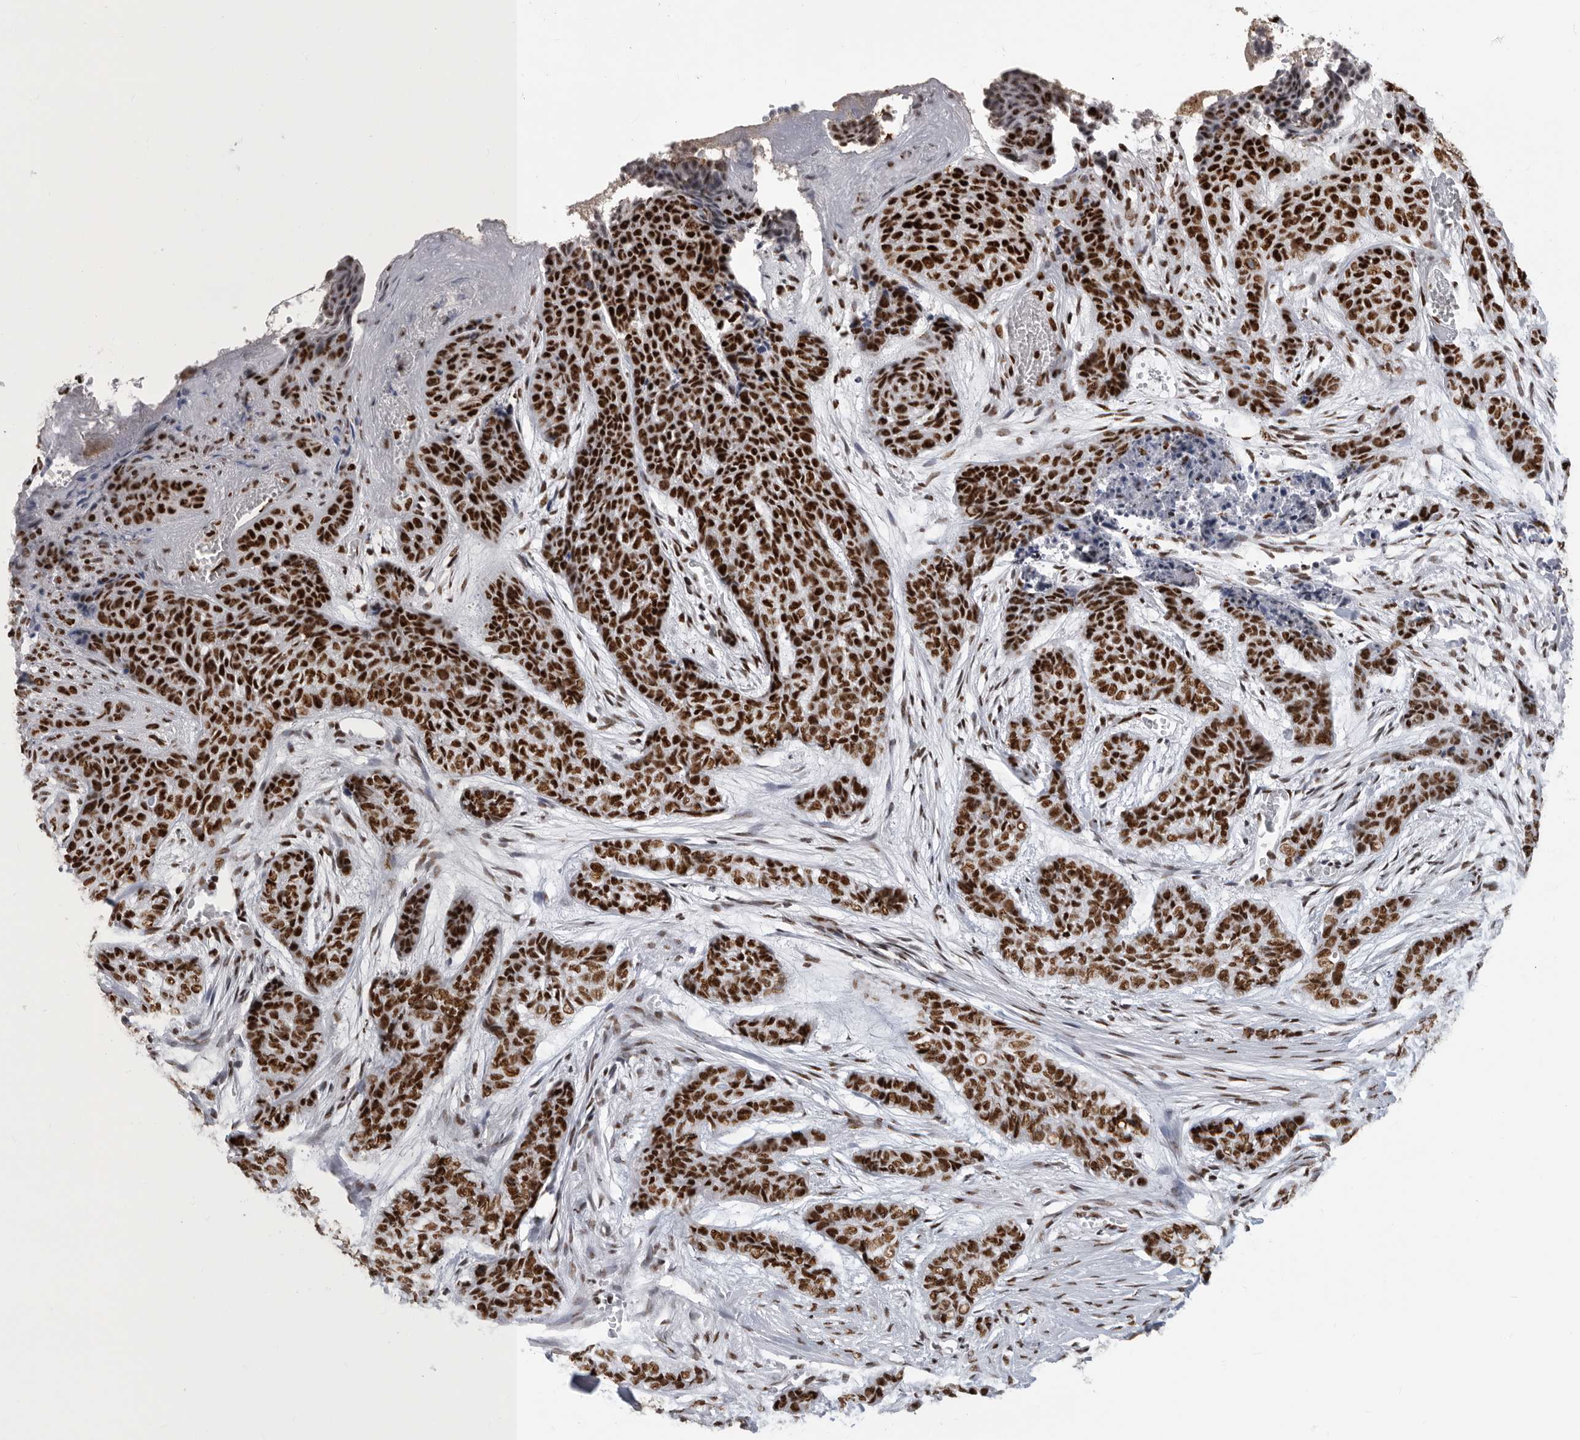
{"staining": {"intensity": "strong", "quantity": ">75%", "location": "nuclear"}, "tissue": "skin cancer", "cell_type": "Tumor cells", "image_type": "cancer", "snomed": [{"axis": "morphology", "description": "Basal cell carcinoma"}, {"axis": "topography", "description": "Skin"}], "caption": "Protein analysis of skin cancer (basal cell carcinoma) tissue displays strong nuclear staining in approximately >75% of tumor cells.", "gene": "BCLAF1", "patient": {"sex": "female", "age": 64}}